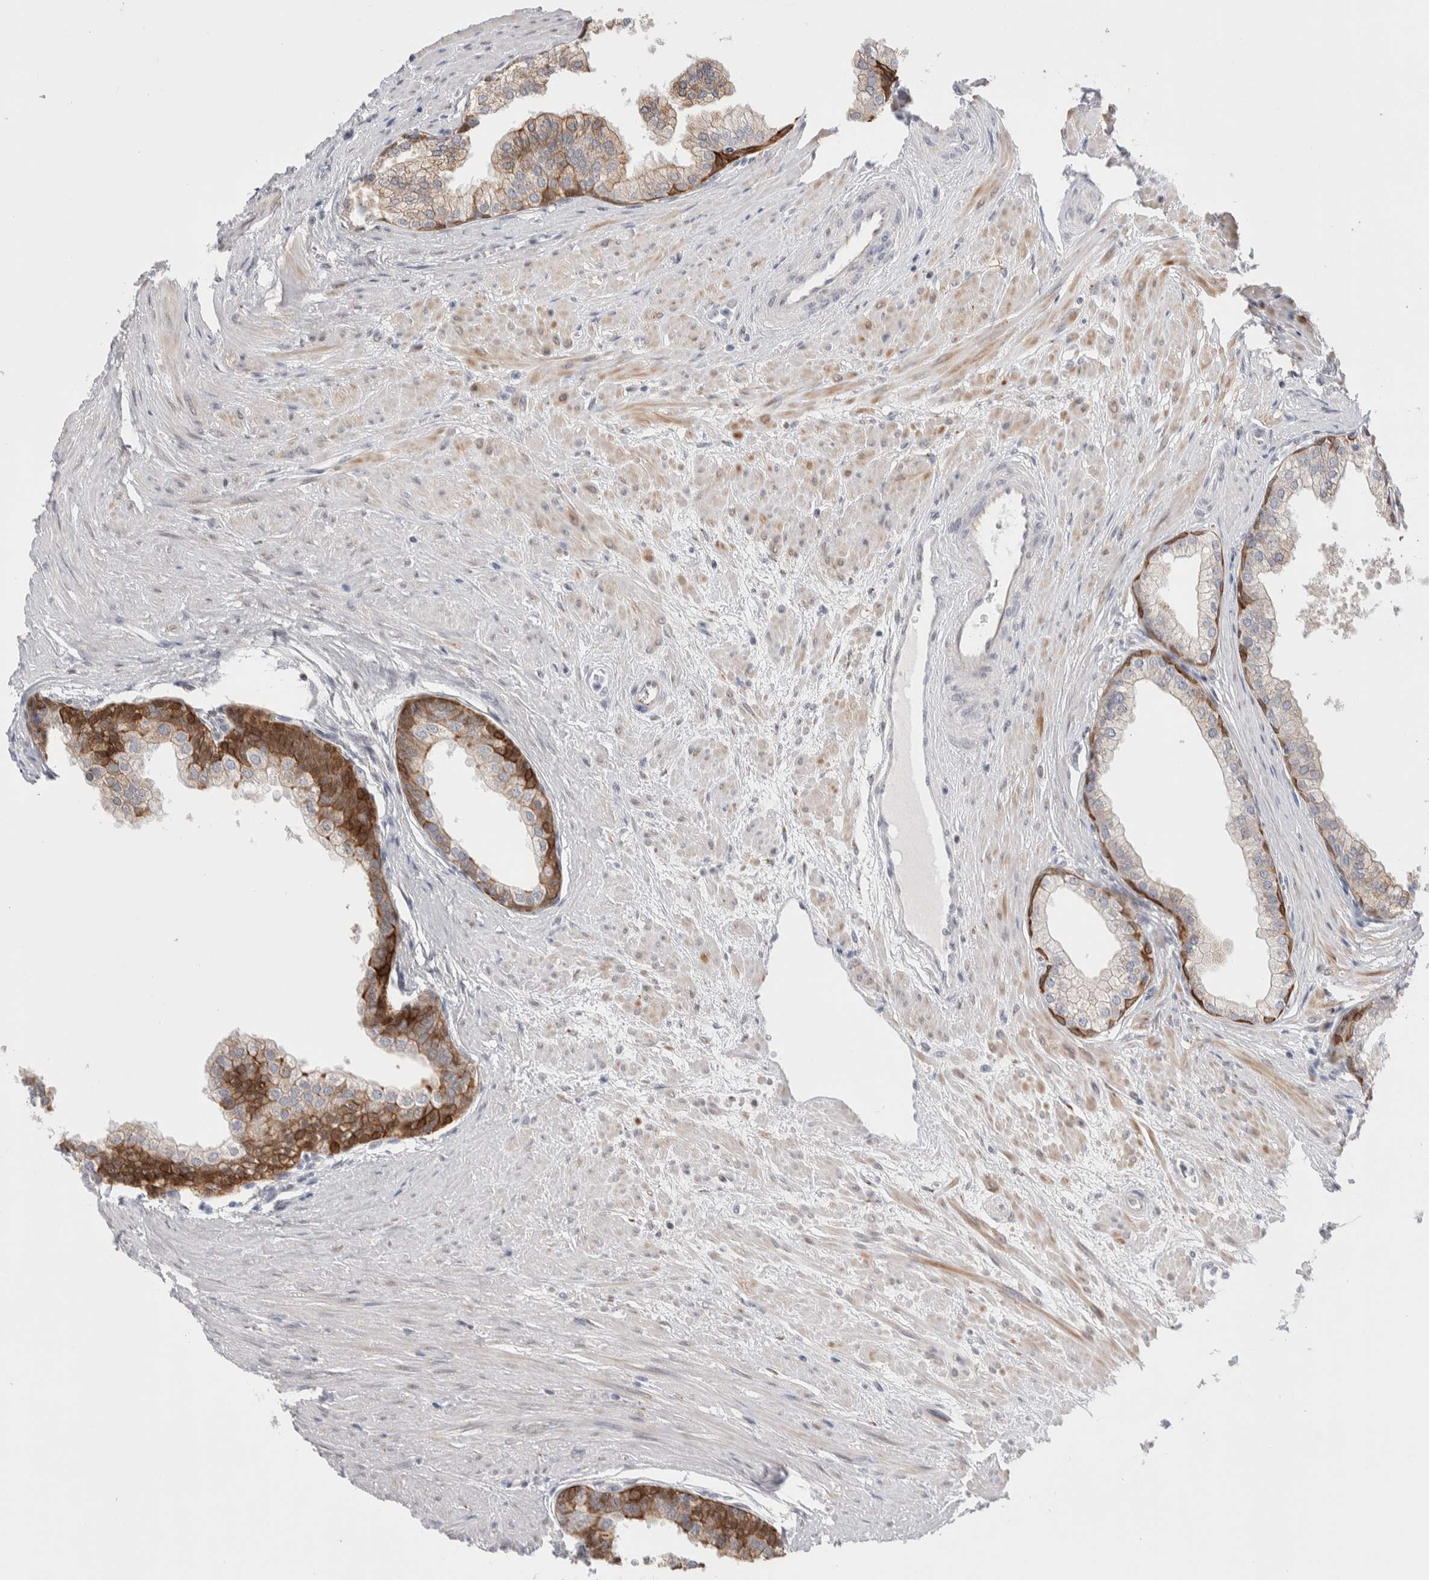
{"staining": {"intensity": "moderate", "quantity": "25%-75%", "location": "cytoplasmic/membranous"}, "tissue": "prostate", "cell_type": "Glandular cells", "image_type": "normal", "snomed": [{"axis": "morphology", "description": "Normal tissue, NOS"}, {"axis": "morphology", "description": "Urothelial carcinoma, Low grade"}, {"axis": "topography", "description": "Urinary bladder"}, {"axis": "topography", "description": "Prostate"}], "caption": "Immunohistochemistry (IHC) of normal human prostate demonstrates medium levels of moderate cytoplasmic/membranous expression in approximately 25%-75% of glandular cells.", "gene": "C1orf112", "patient": {"sex": "male", "age": 60}}